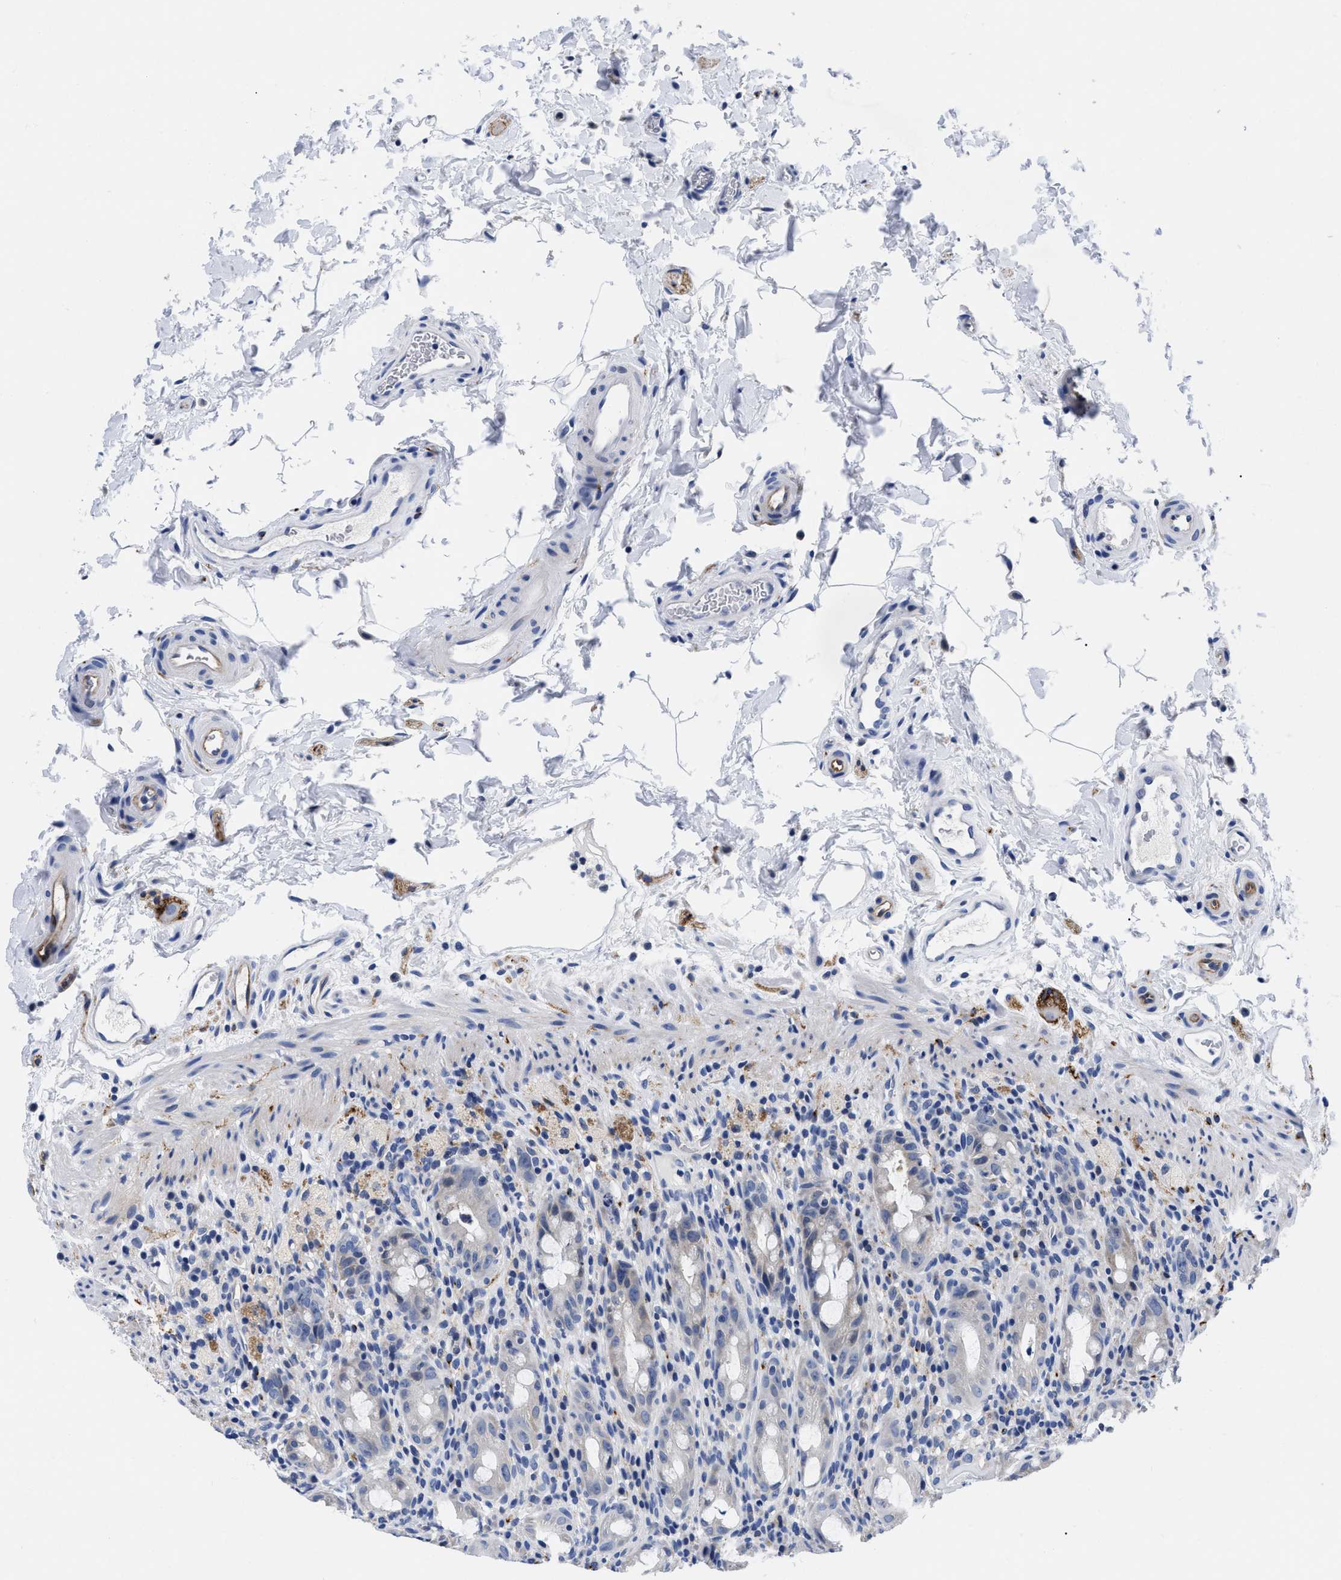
{"staining": {"intensity": "weak", "quantity": "<25%", "location": "cytoplasmic/membranous"}, "tissue": "rectum", "cell_type": "Glandular cells", "image_type": "normal", "snomed": [{"axis": "morphology", "description": "Normal tissue, NOS"}, {"axis": "topography", "description": "Rectum"}], "caption": "This is a micrograph of immunohistochemistry staining of unremarkable rectum, which shows no positivity in glandular cells. (Brightfield microscopy of DAB (3,3'-diaminobenzidine) IHC at high magnification).", "gene": "SLC35F1", "patient": {"sex": "male", "age": 44}}